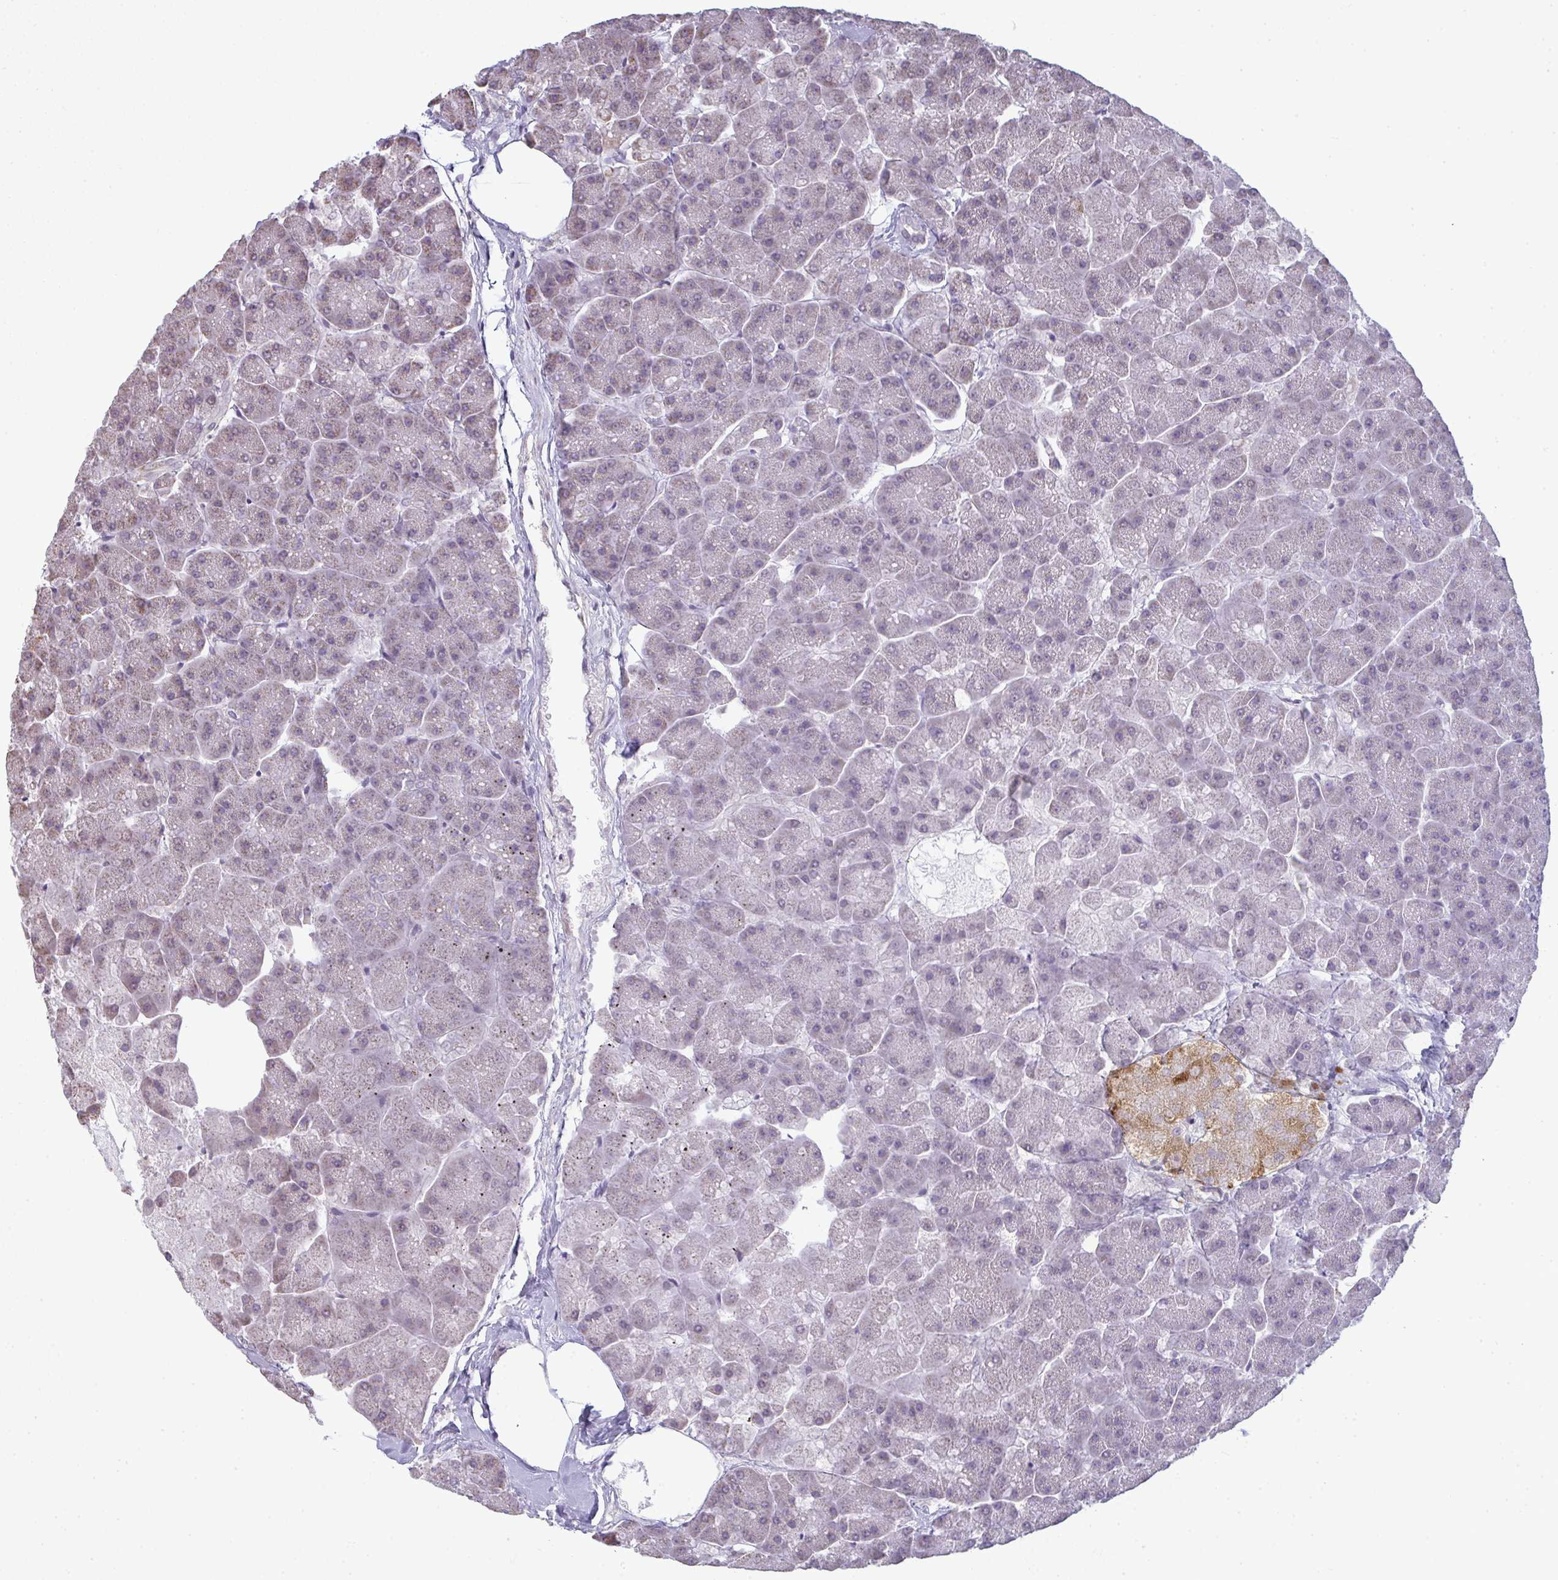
{"staining": {"intensity": "negative", "quantity": "none", "location": "none"}, "tissue": "pancreas", "cell_type": "Exocrine glandular cells", "image_type": "normal", "snomed": [{"axis": "morphology", "description": "Normal tissue, NOS"}, {"axis": "topography", "description": "Pancreas"}, {"axis": "topography", "description": "Peripheral nerve tissue"}], "caption": "An immunohistochemistry photomicrograph of normal pancreas is shown. There is no staining in exocrine glandular cells of pancreas.", "gene": "CXCR1", "patient": {"sex": "male", "age": 54}}